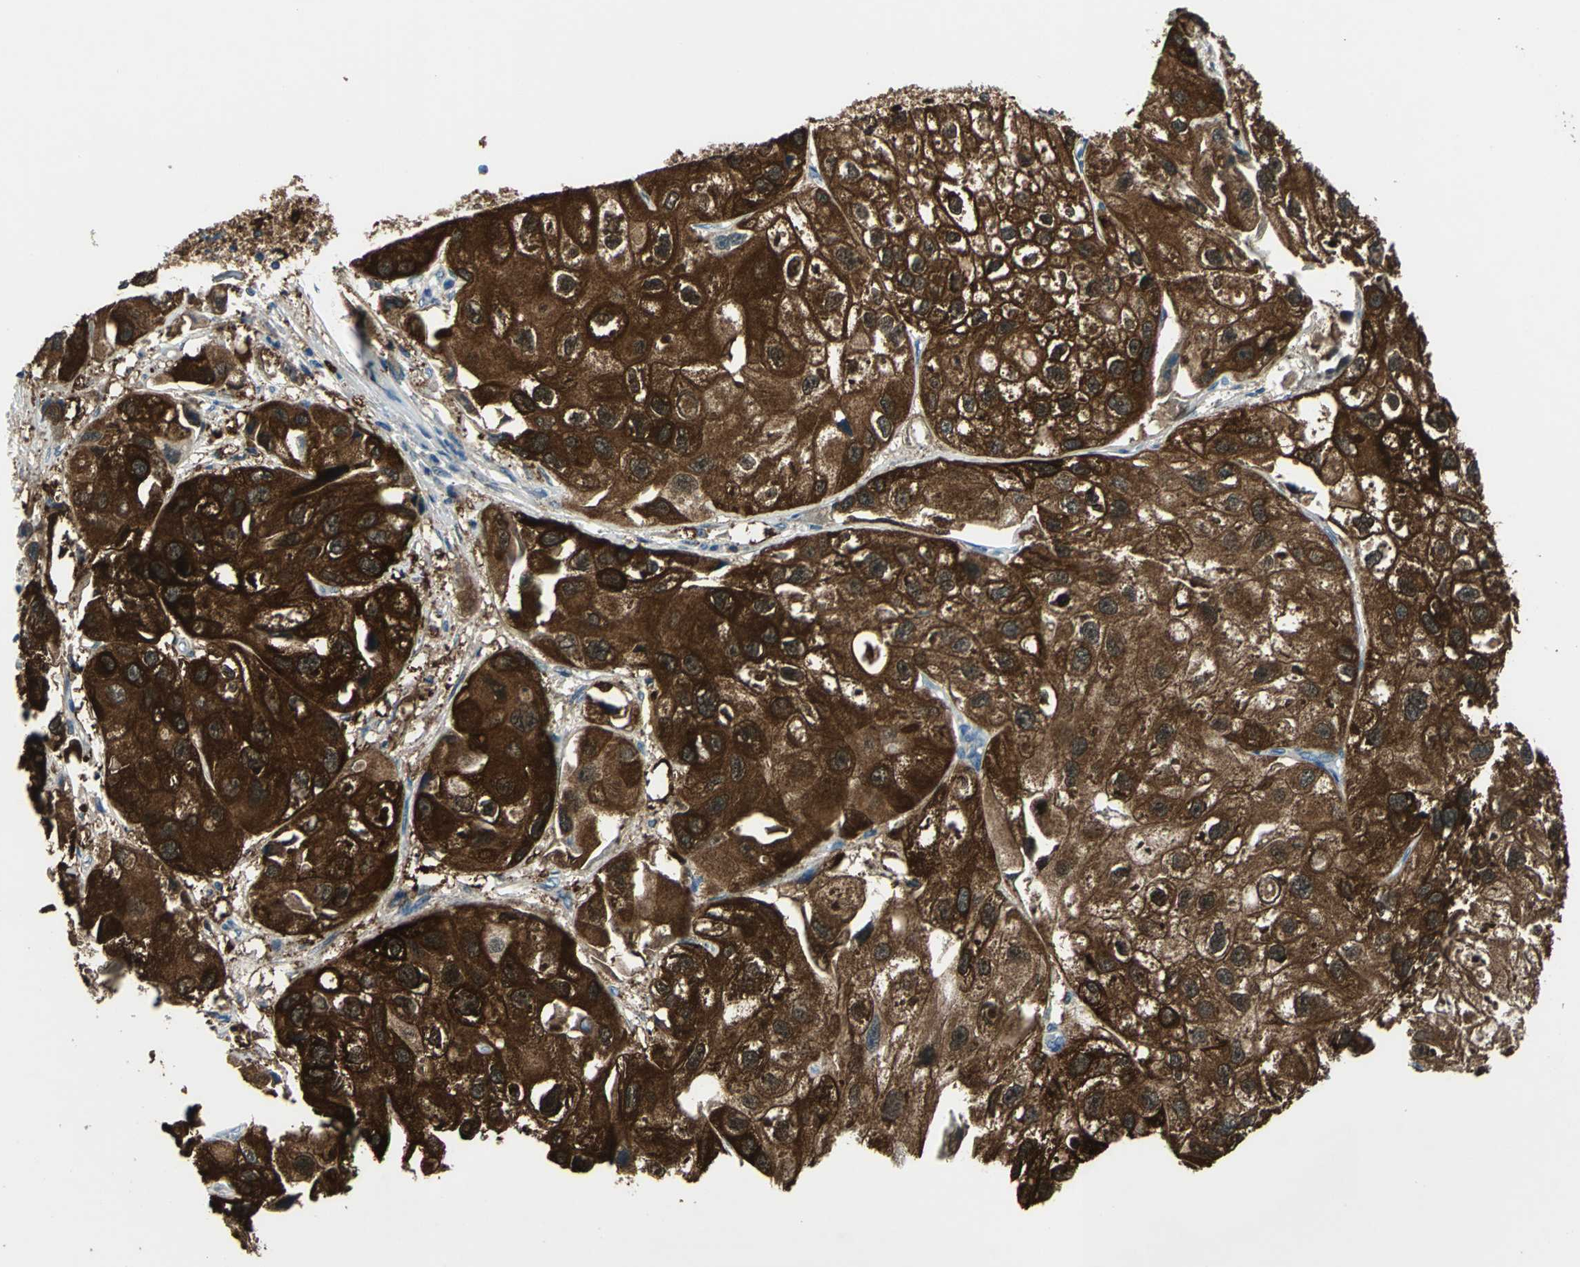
{"staining": {"intensity": "strong", "quantity": ">75%", "location": "cytoplasmic/membranous"}, "tissue": "urothelial cancer", "cell_type": "Tumor cells", "image_type": "cancer", "snomed": [{"axis": "morphology", "description": "Urothelial carcinoma, High grade"}, {"axis": "topography", "description": "Urinary bladder"}], "caption": "High-magnification brightfield microscopy of urothelial cancer stained with DAB (brown) and counterstained with hematoxylin (blue). tumor cells exhibit strong cytoplasmic/membranous positivity is appreciated in about>75% of cells.", "gene": "HSPB1", "patient": {"sex": "female", "age": 64}}